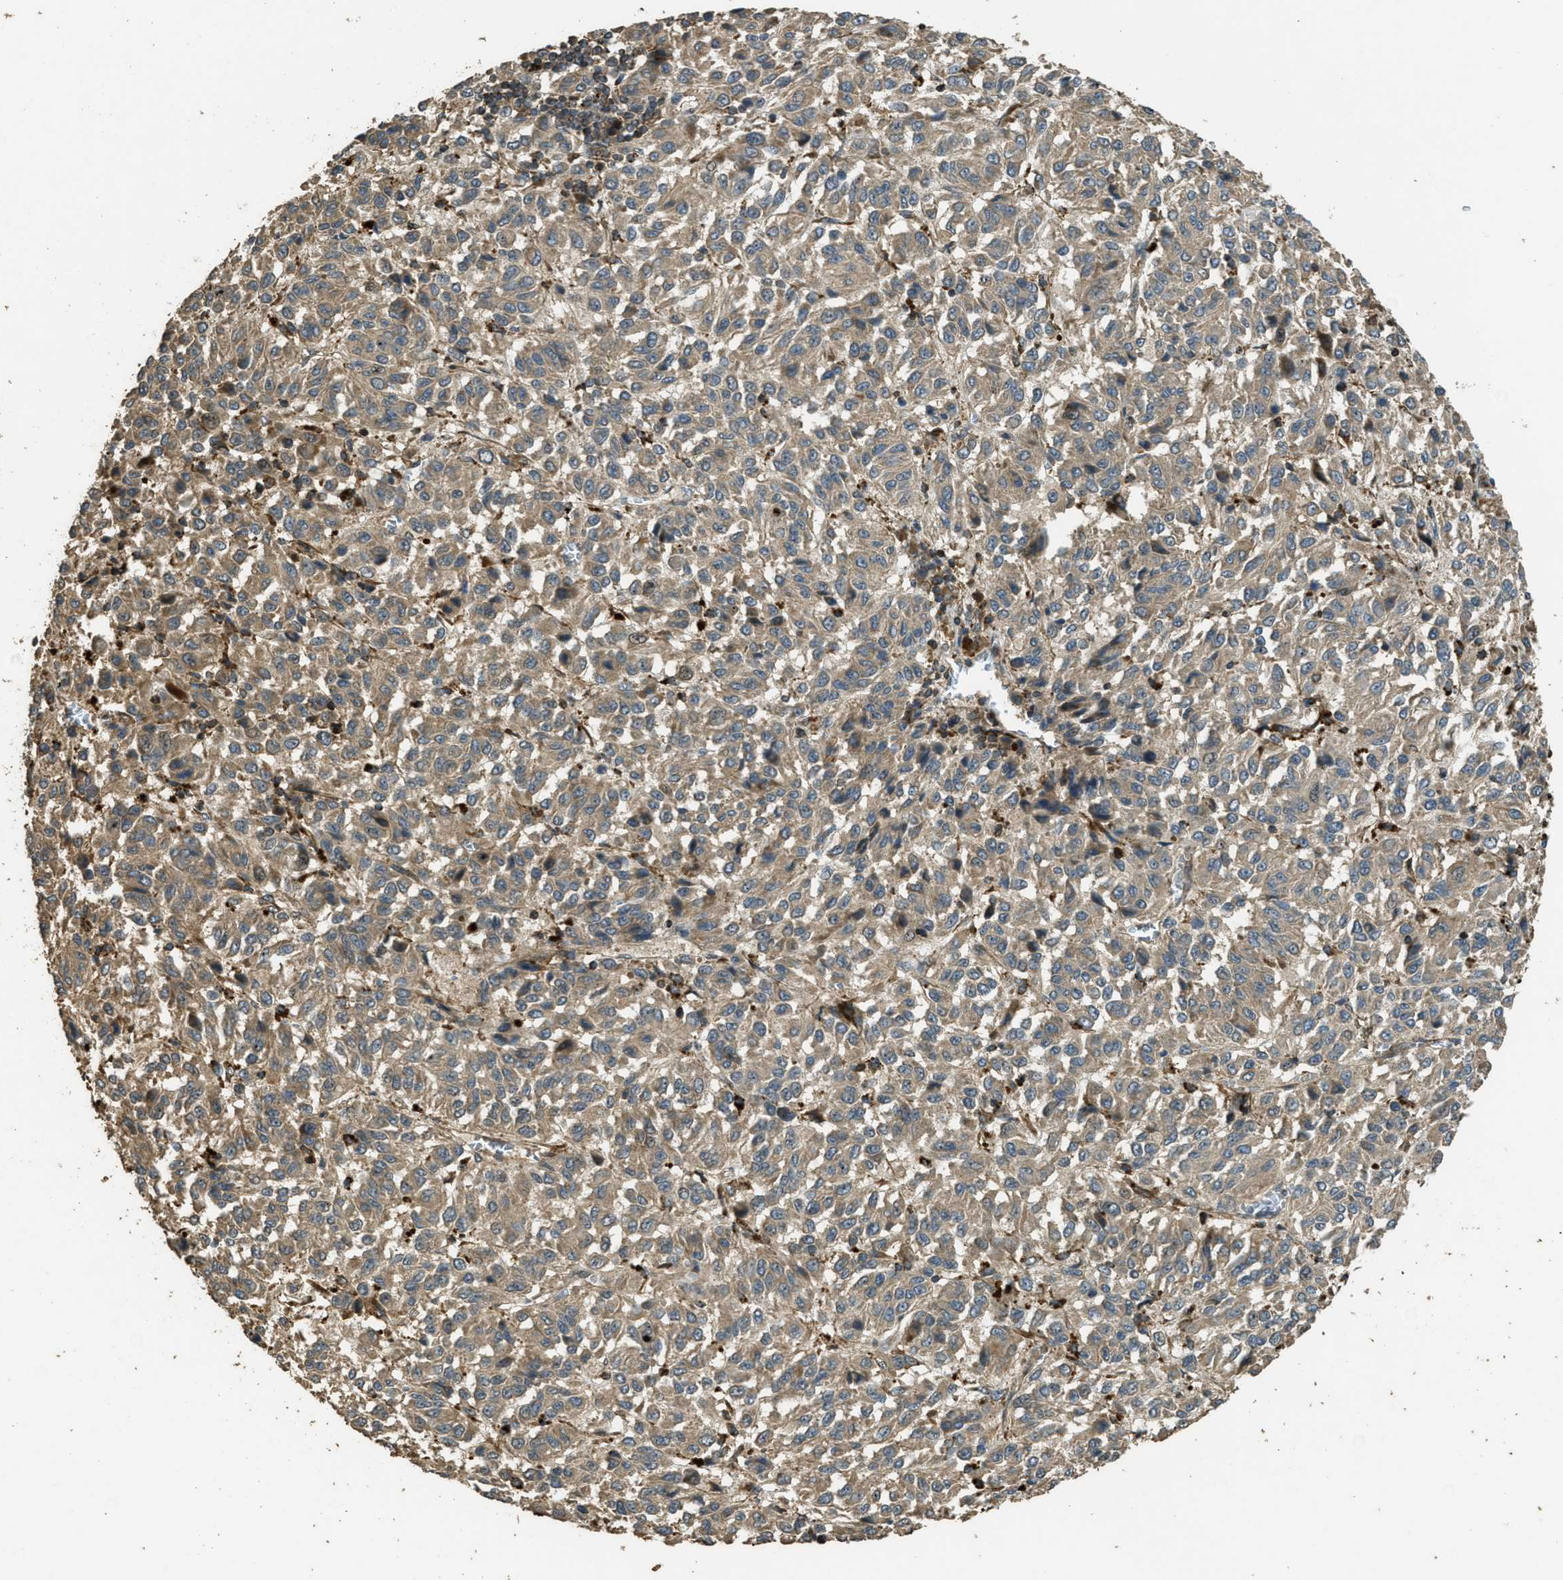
{"staining": {"intensity": "moderate", "quantity": ">75%", "location": "cytoplasmic/membranous"}, "tissue": "melanoma", "cell_type": "Tumor cells", "image_type": "cancer", "snomed": [{"axis": "morphology", "description": "Malignant melanoma, Metastatic site"}, {"axis": "topography", "description": "Lung"}], "caption": "A brown stain highlights moderate cytoplasmic/membranous staining of a protein in human malignant melanoma (metastatic site) tumor cells. The protein is stained brown, and the nuclei are stained in blue (DAB (3,3'-diaminobenzidine) IHC with brightfield microscopy, high magnification).", "gene": "PPP6R3", "patient": {"sex": "male", "age": 64}}